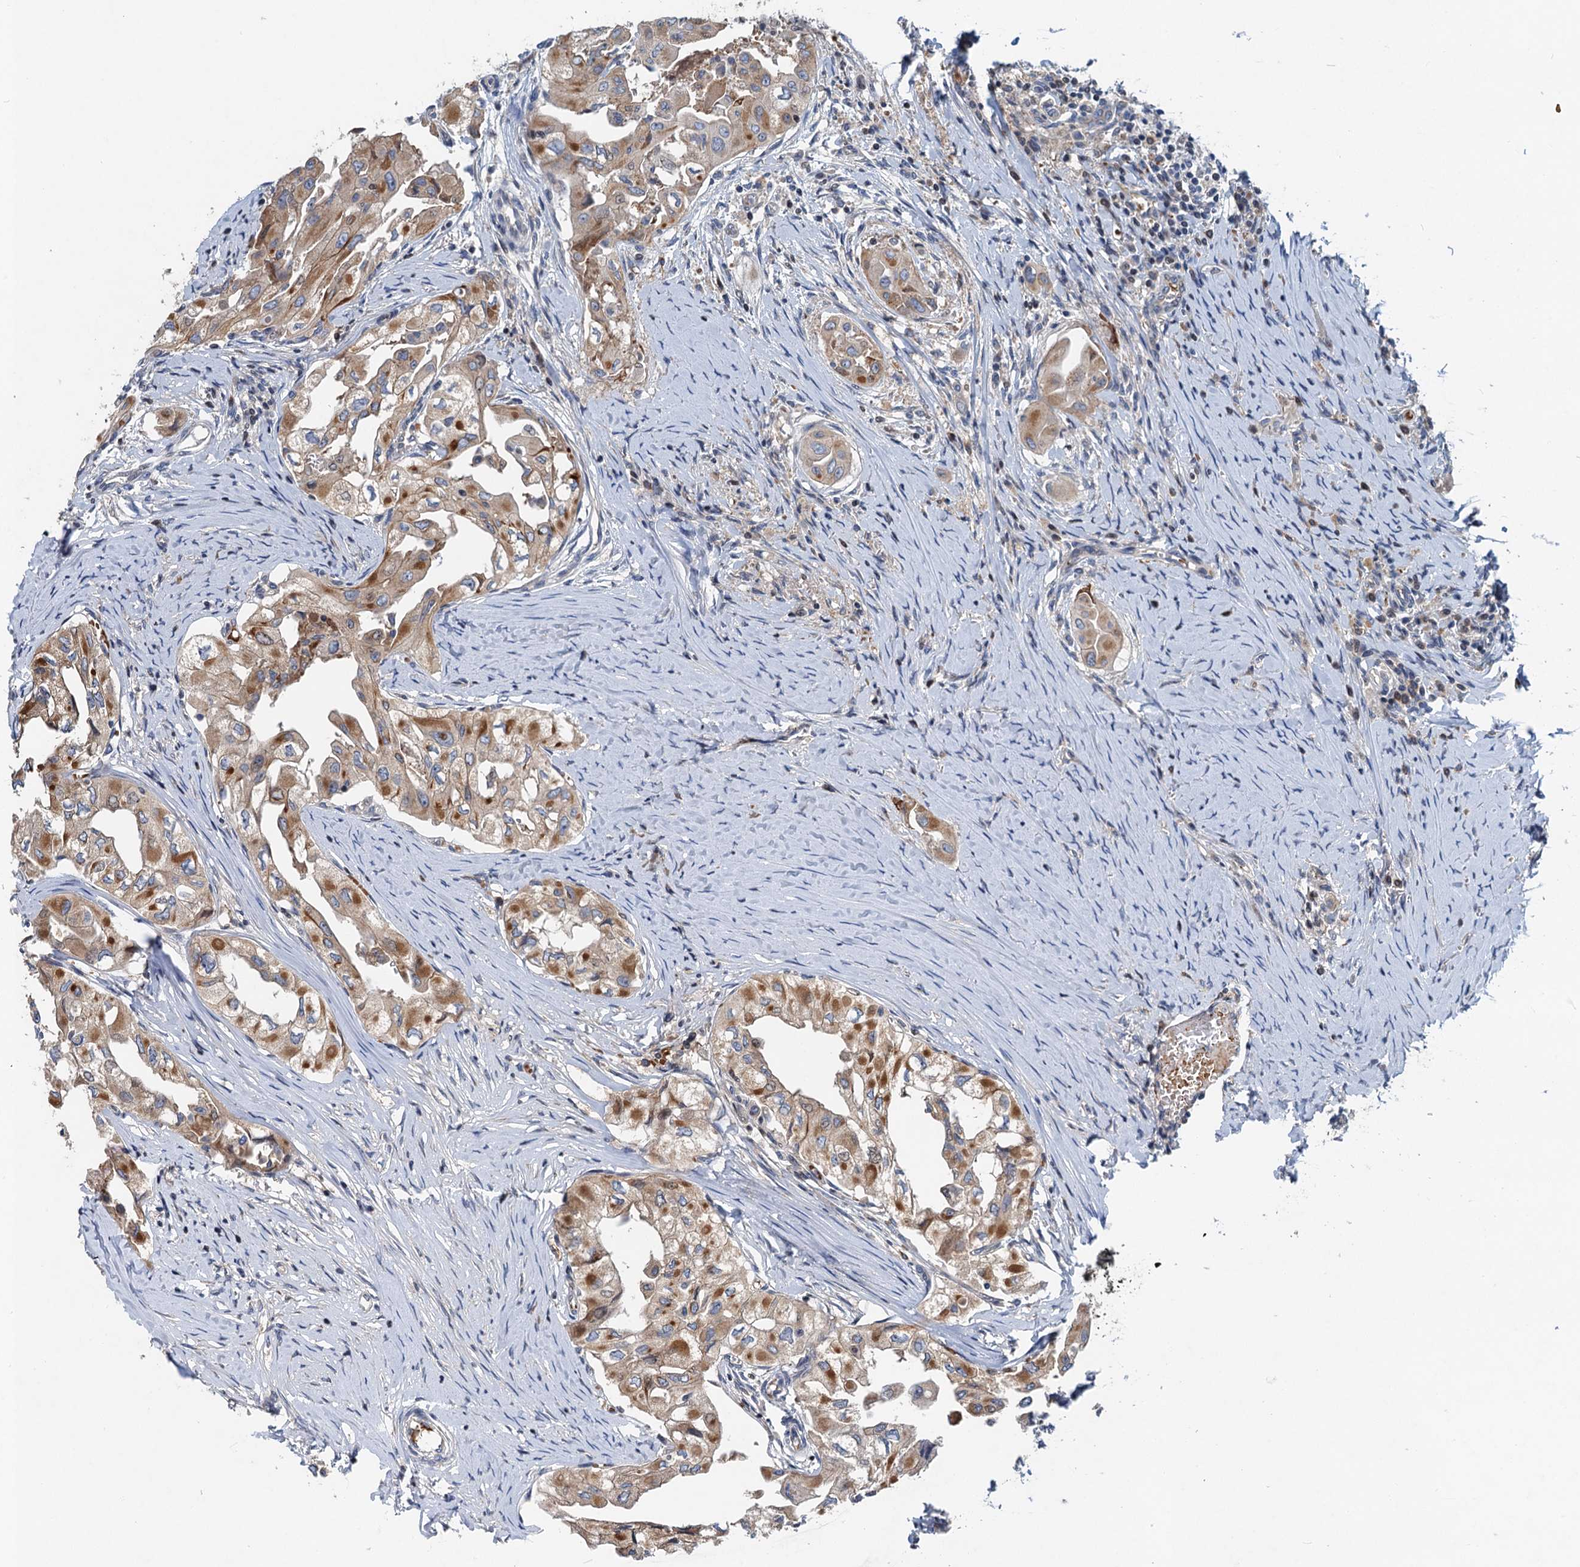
{"staining": {"intensity": "moderate", "quantity": ">75%", "location": "cytoplasmic/membranous"}, "tissue": "thyroid cancer", "cell_type": "Tumor cells", "image_type": "cancer", "snomed": [{"axis": "morphology", "description": "Papillary adenocarcinoma, NOS"}, {"axis": "topography", "description": "Thyroid gland"}], "caption": "Thyroid cancer (papillary adenocarcinoma) stained with immunohistochemistry (IHC) shows moderate cytoplasmic/membranous positivity in approximately >75% of tumor cells.", "gene": "NBEA", "patient": {"sex": "female", "age": 59}}